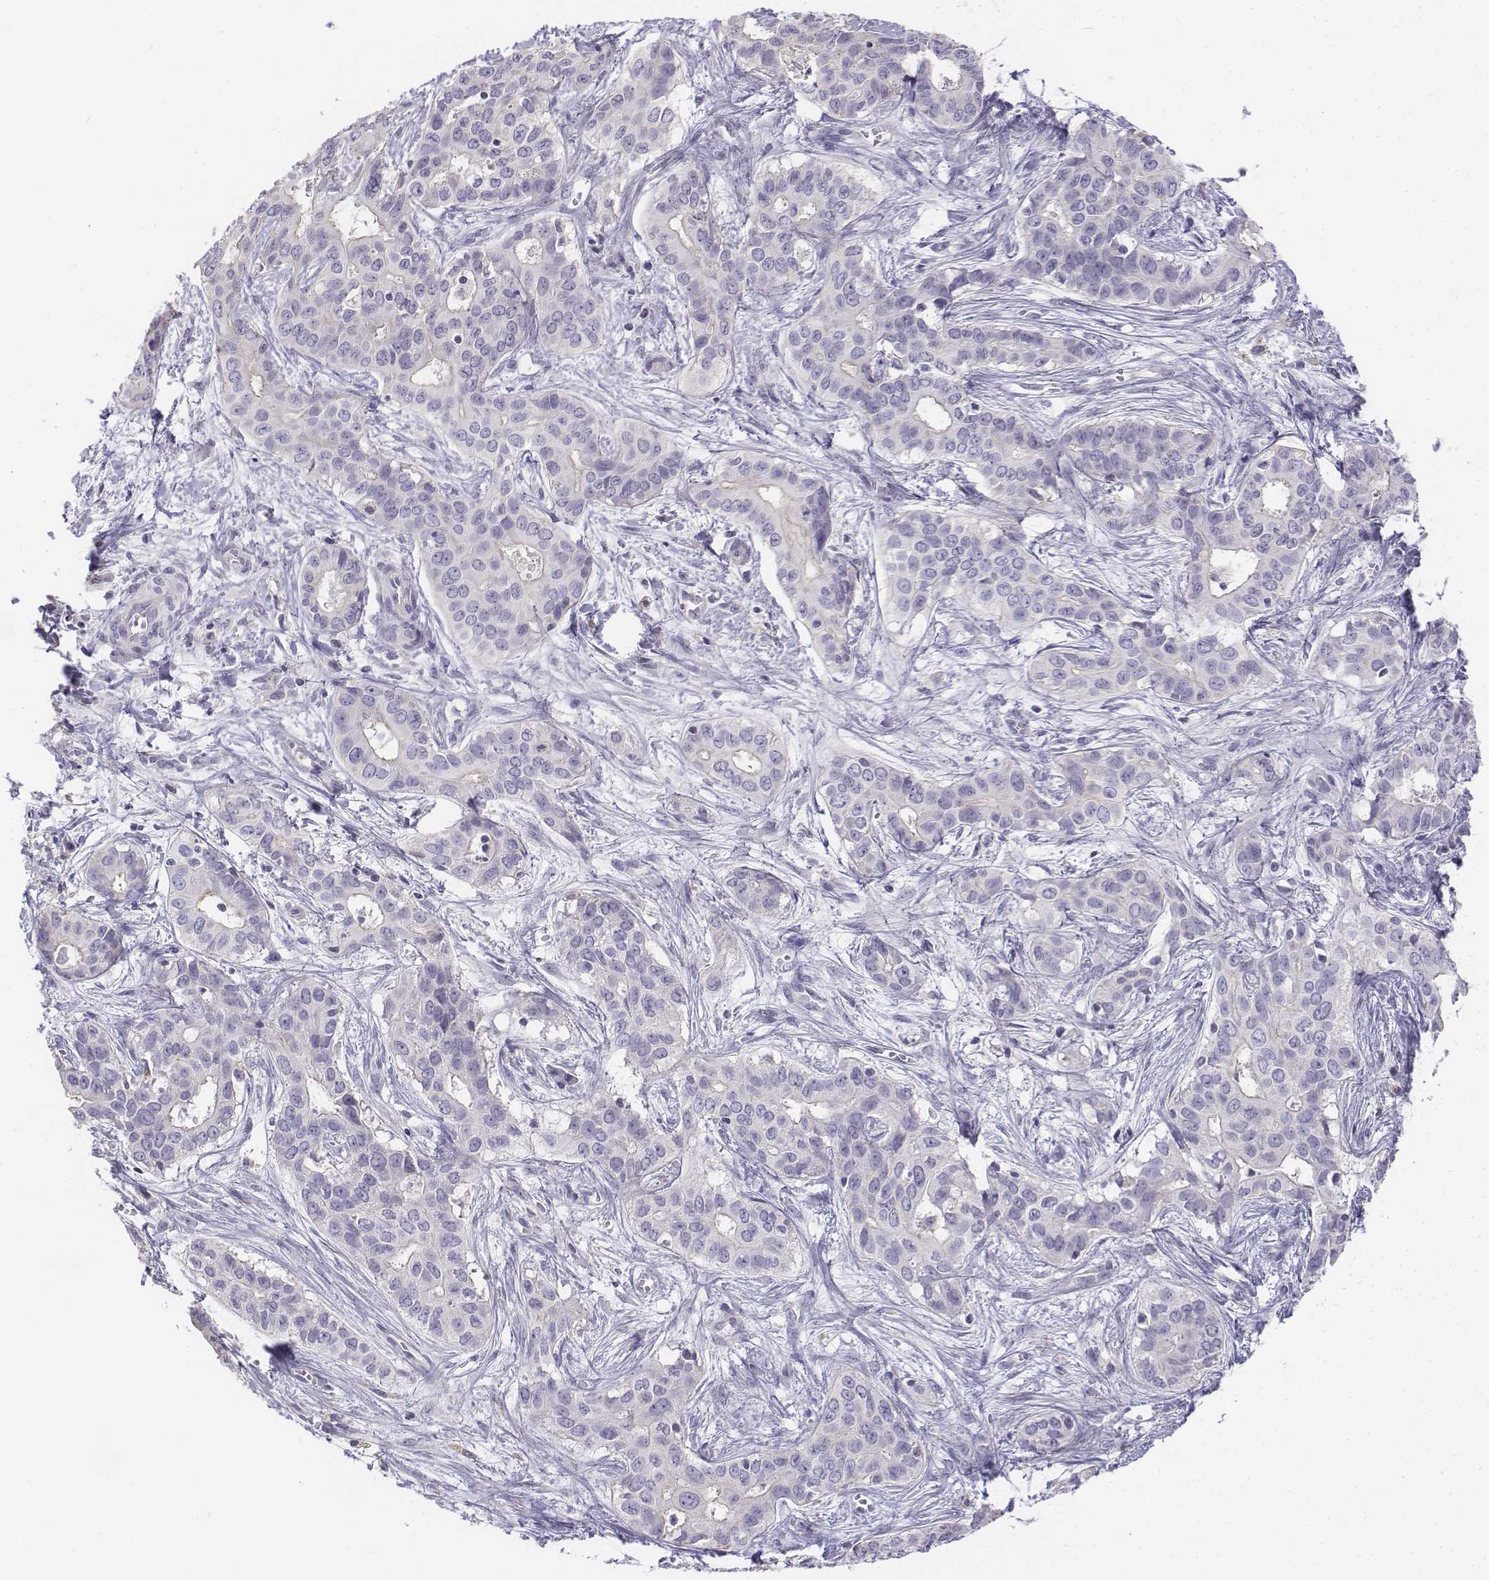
{"staining": {"intensity": "negative", "quantity": "none", "location": "none"}, "tissue": "liver cancer", "cell_type": "Tumor cells", "image_type": "cancer", "snomed": [{"axis": "morphology", "description": "Cholangiocarcinoma"}, {"axis": "topography", "description": "Liver"}], "caption": "Photomicrograph shows no significant protein expression in tumor cells of liver cholangiocarcinoma.", "gene": "LGSN", "patient": {"sex": "female", "age": 65}}